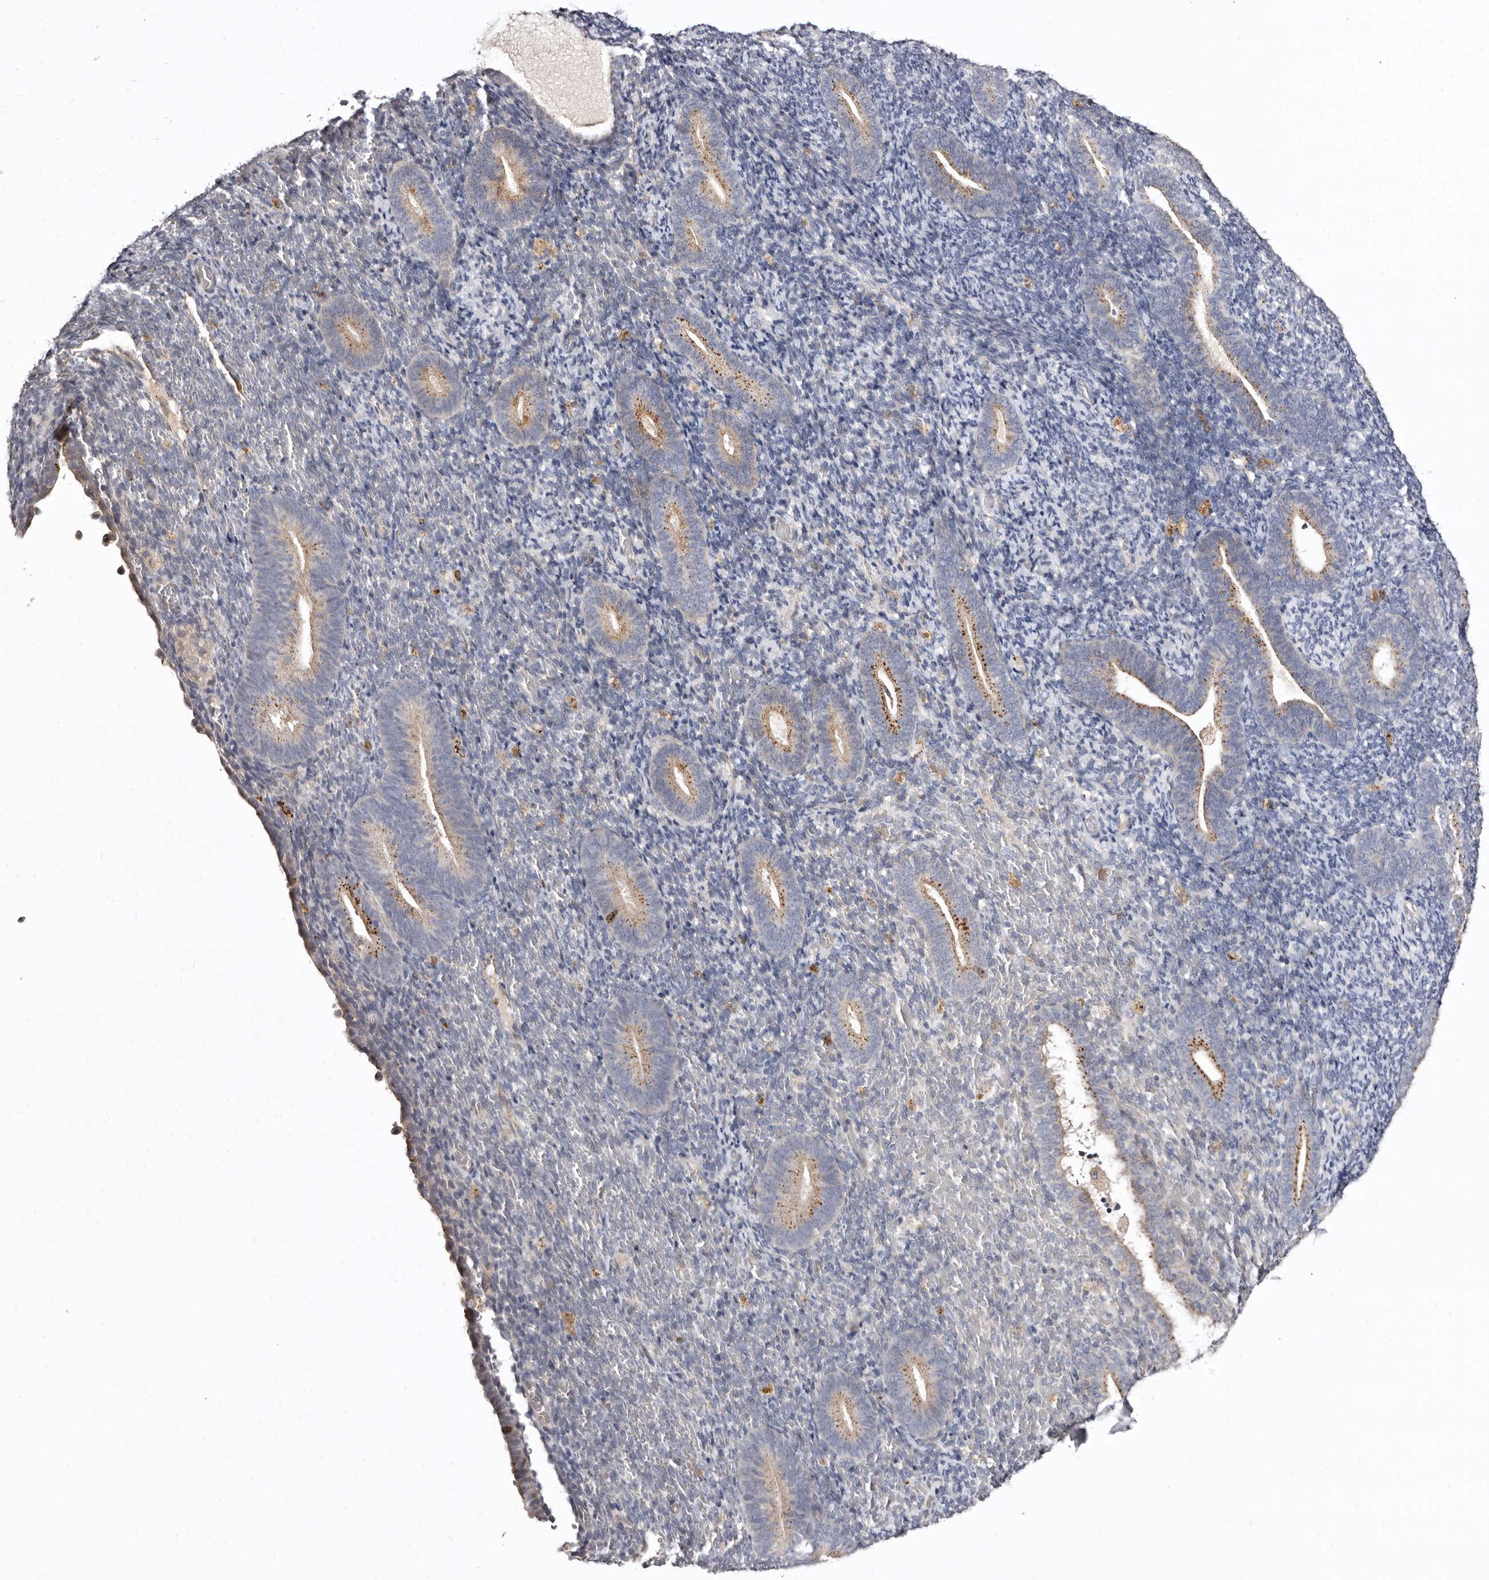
{"staining": {"intensity": "negative", "quantity": "none", "location": "none"}, "tissue": "endometrium", "cell_type": "Cells in endometrial stroma", "image_type": "normal", "snomed": [{"axis": "morphology", "description": "Normal tissue, NOS"}, {"axis": "topography", "description": "Endometrium"}], "caption": "An image of human endometrium is negative for staining in cells in endometrial stroma. The staining was performed using DAB (3,3'-diaminobenzidine) to visualize the protein expression in brown, while the nuclei were stained in blue with hematoxylin (Magnification: 20x).", "gene": "CDCA8", "patient": {"sex": "female", "age": 51}}